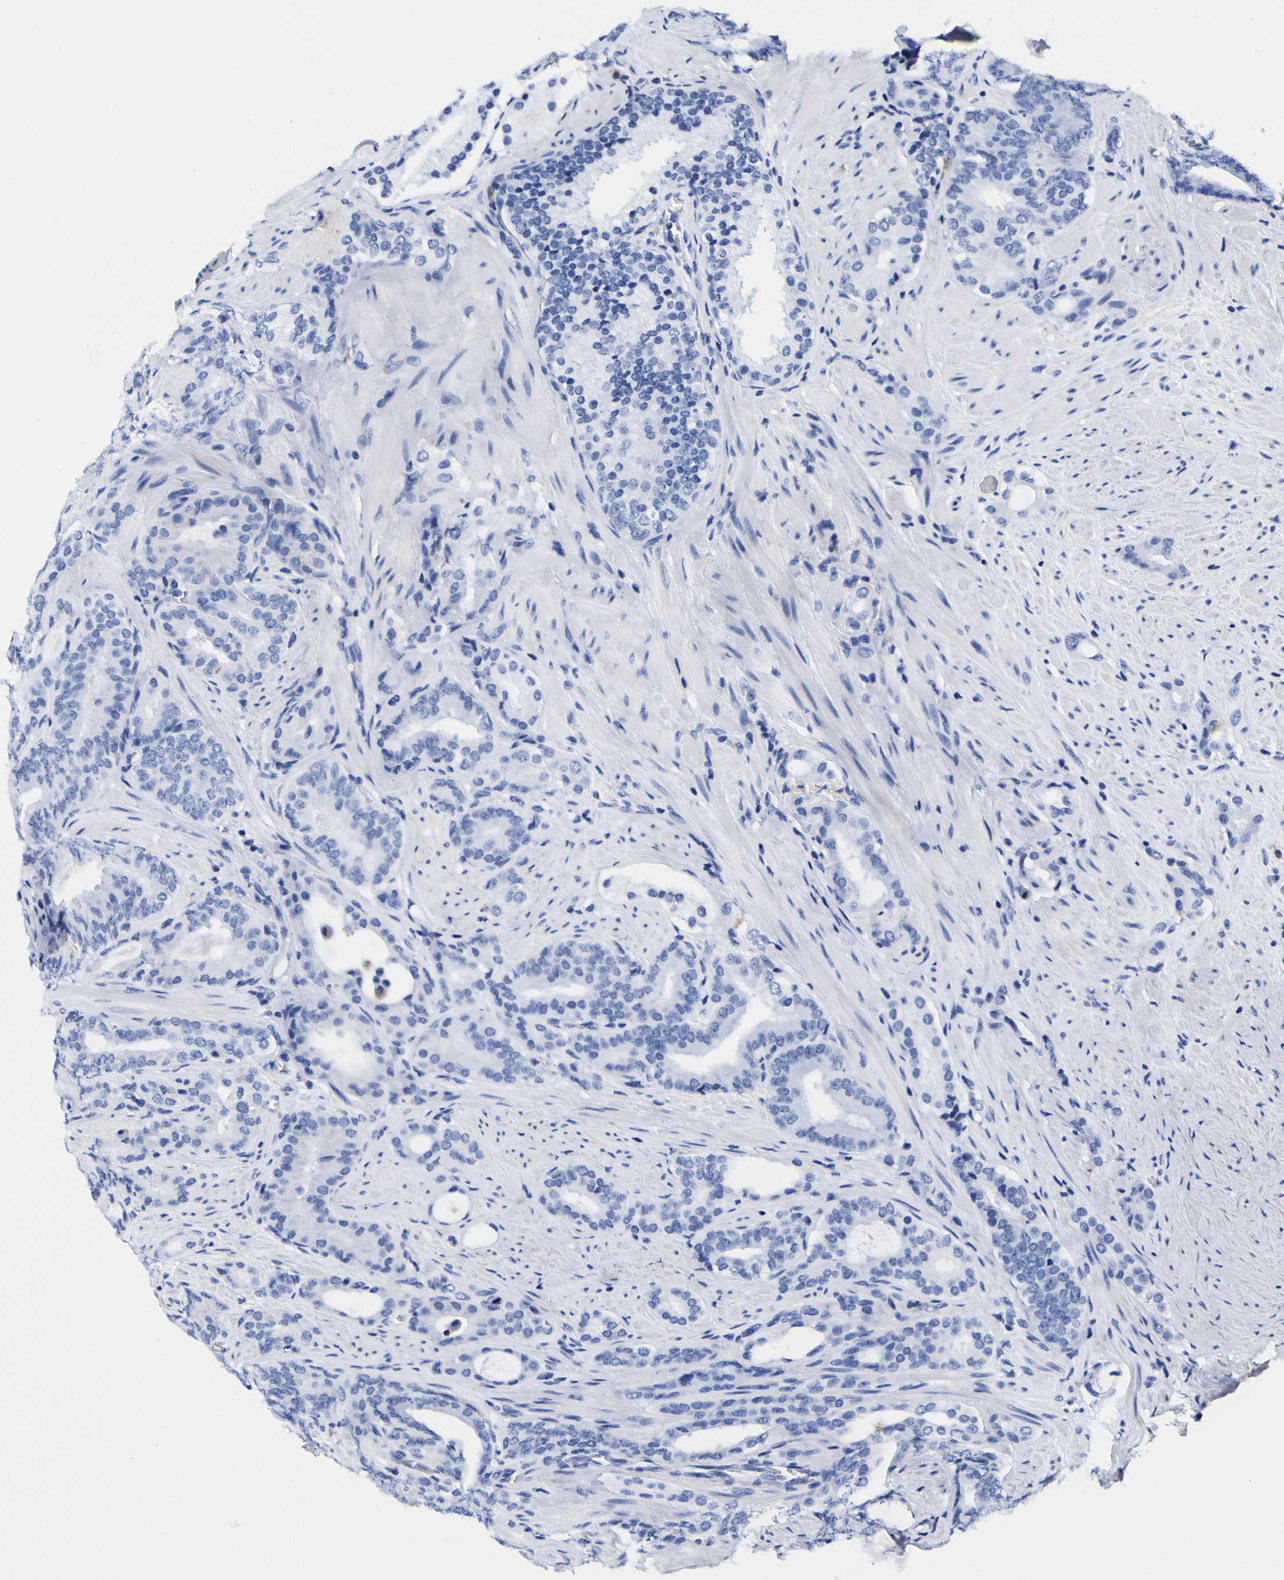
{"staining": {"intensity": "negative", "quantity": "none", "location": "none"}, "tissue": "prostate cancer", "cell_type": "Tumor cells", "image_type": "cancer", "snomed": [{"axis": "morphology", "description": "Adenocarcinoma, Low grade"}, {"axis": "topography", "description": "Prostate"}], "caption": "IHC micrograph of neoplastic tissue: prostate low-grade adenocarcinoma stained with DAB demonstrates no significant protein positivity in tumor cells. Nuclei are stained in blue.", "gene": "HLA-DQA1", "patient": {"sex": "male", "age": 63}}